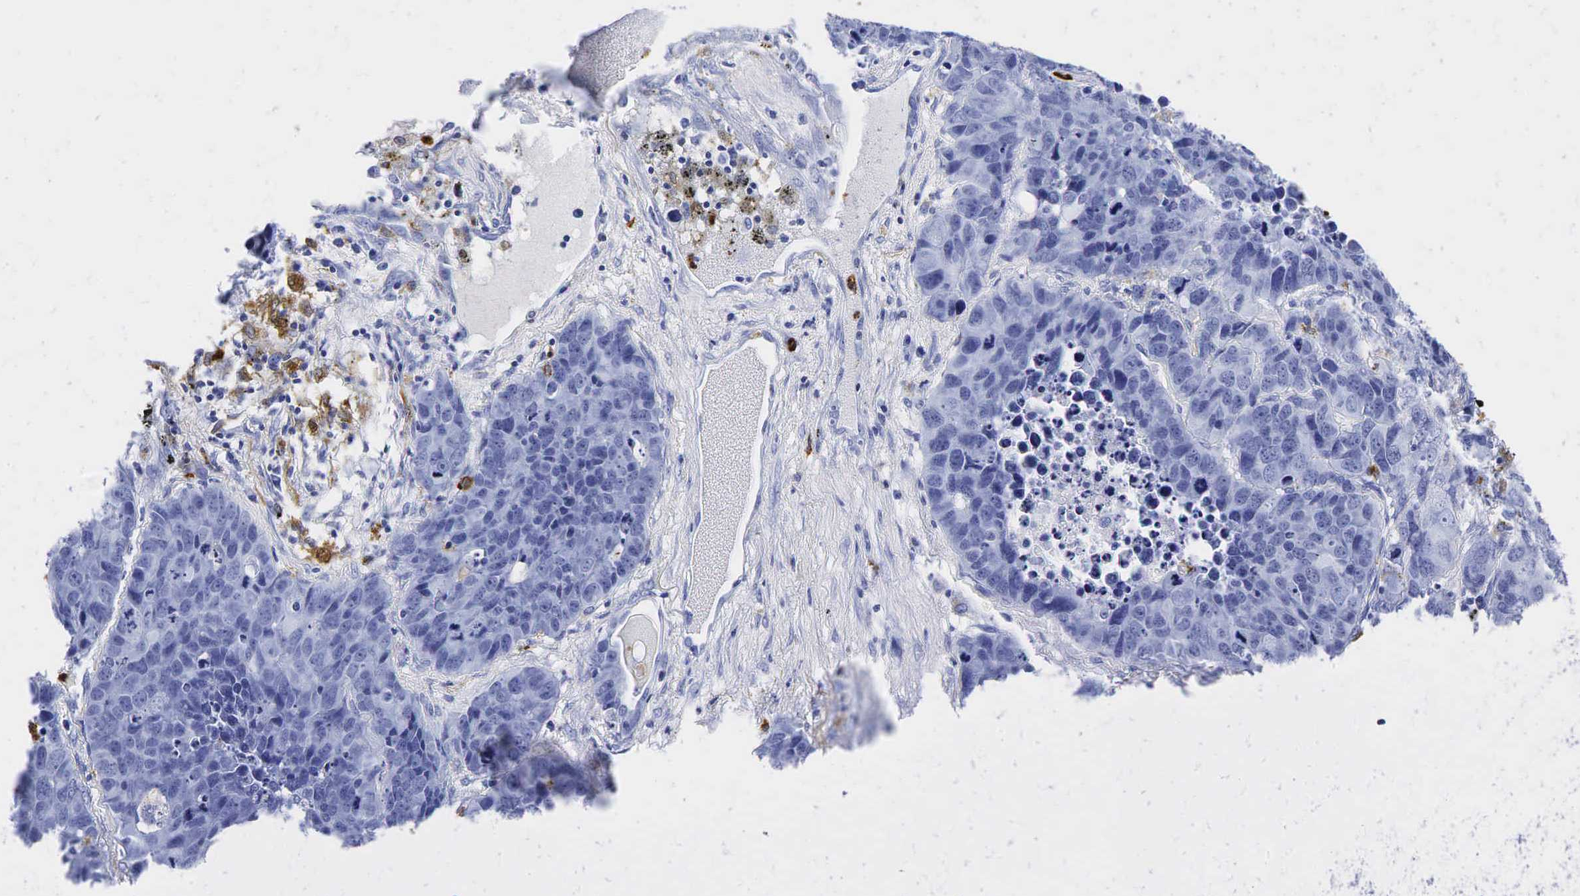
{"staining": {"intensity": "negative", "quantity": "none", "location": "none"}, "tissue": "lung cancer", "cell_type": "Tumor cells", "image_type": "cancer", "snomed": [{"axis": "morphology", "description": "Carcinoid, malignant, NOS"}, {"axis": "topography", "description": "Lung"}], "caption": "Micrograph shows no significant protein positivity in tumor cells of lung cancer (malignant carcinoid).", "gene": "LYZ", "patient": {"sex": "male", "age": 60}}